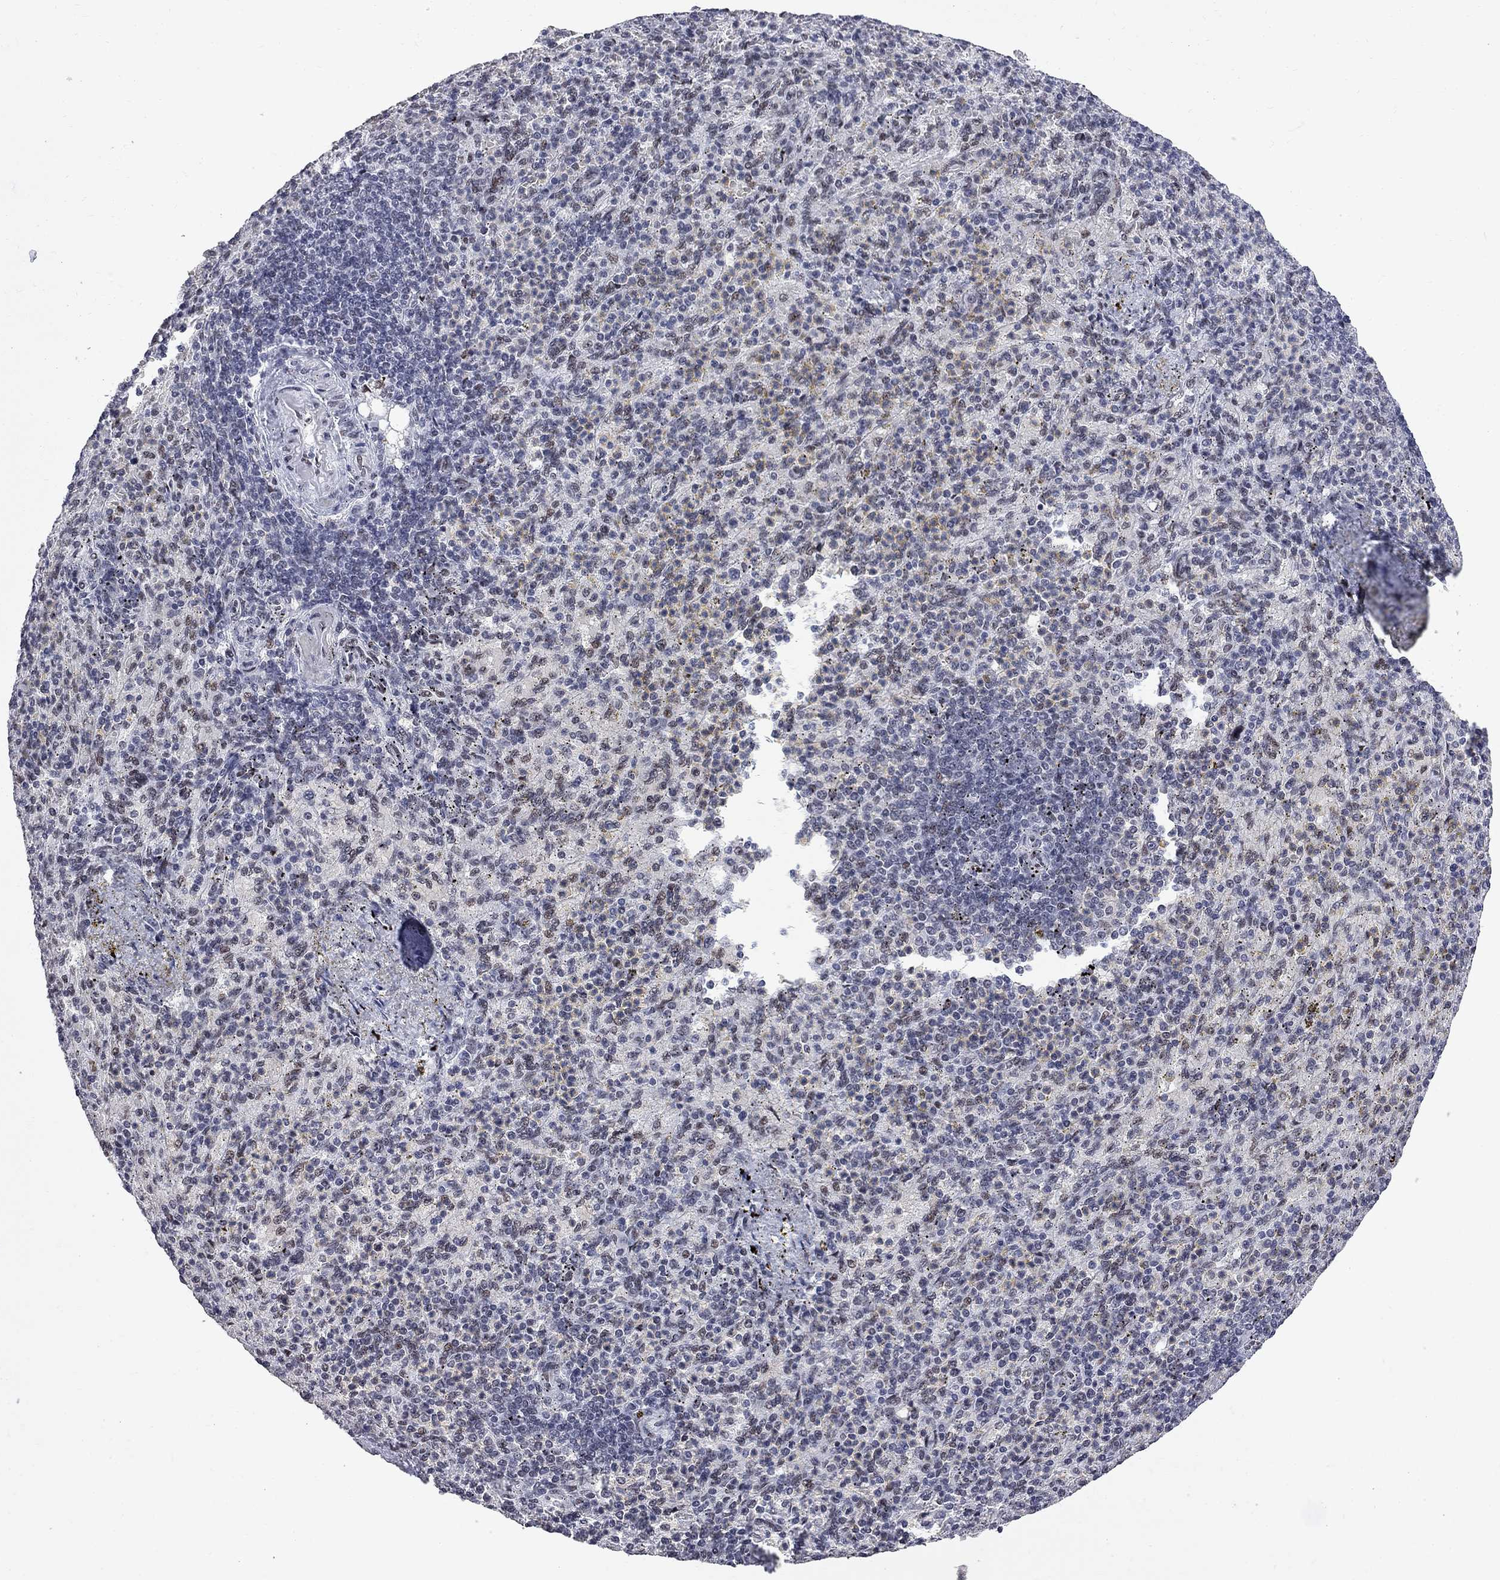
{"staining": {"intensity": "moderate", "quantity": "<25%", "location": "nuclear"}, "tissue": "spleen", "cell_type": "Cells in red pulp", "image_type": "normal", "snomed": [{"axis": "morphology", "description": "Normal tissue, NOS"}, {"axis": "topography", "description": "Spleen"}], "caption": "Immunohistochemical staining of normal spleen reveals low levels of moderate nuclear expression in approximately <25% of cells in red pulp.", "gene": "ZBTB47", "patient": {"sex": "female", "age": 74}}